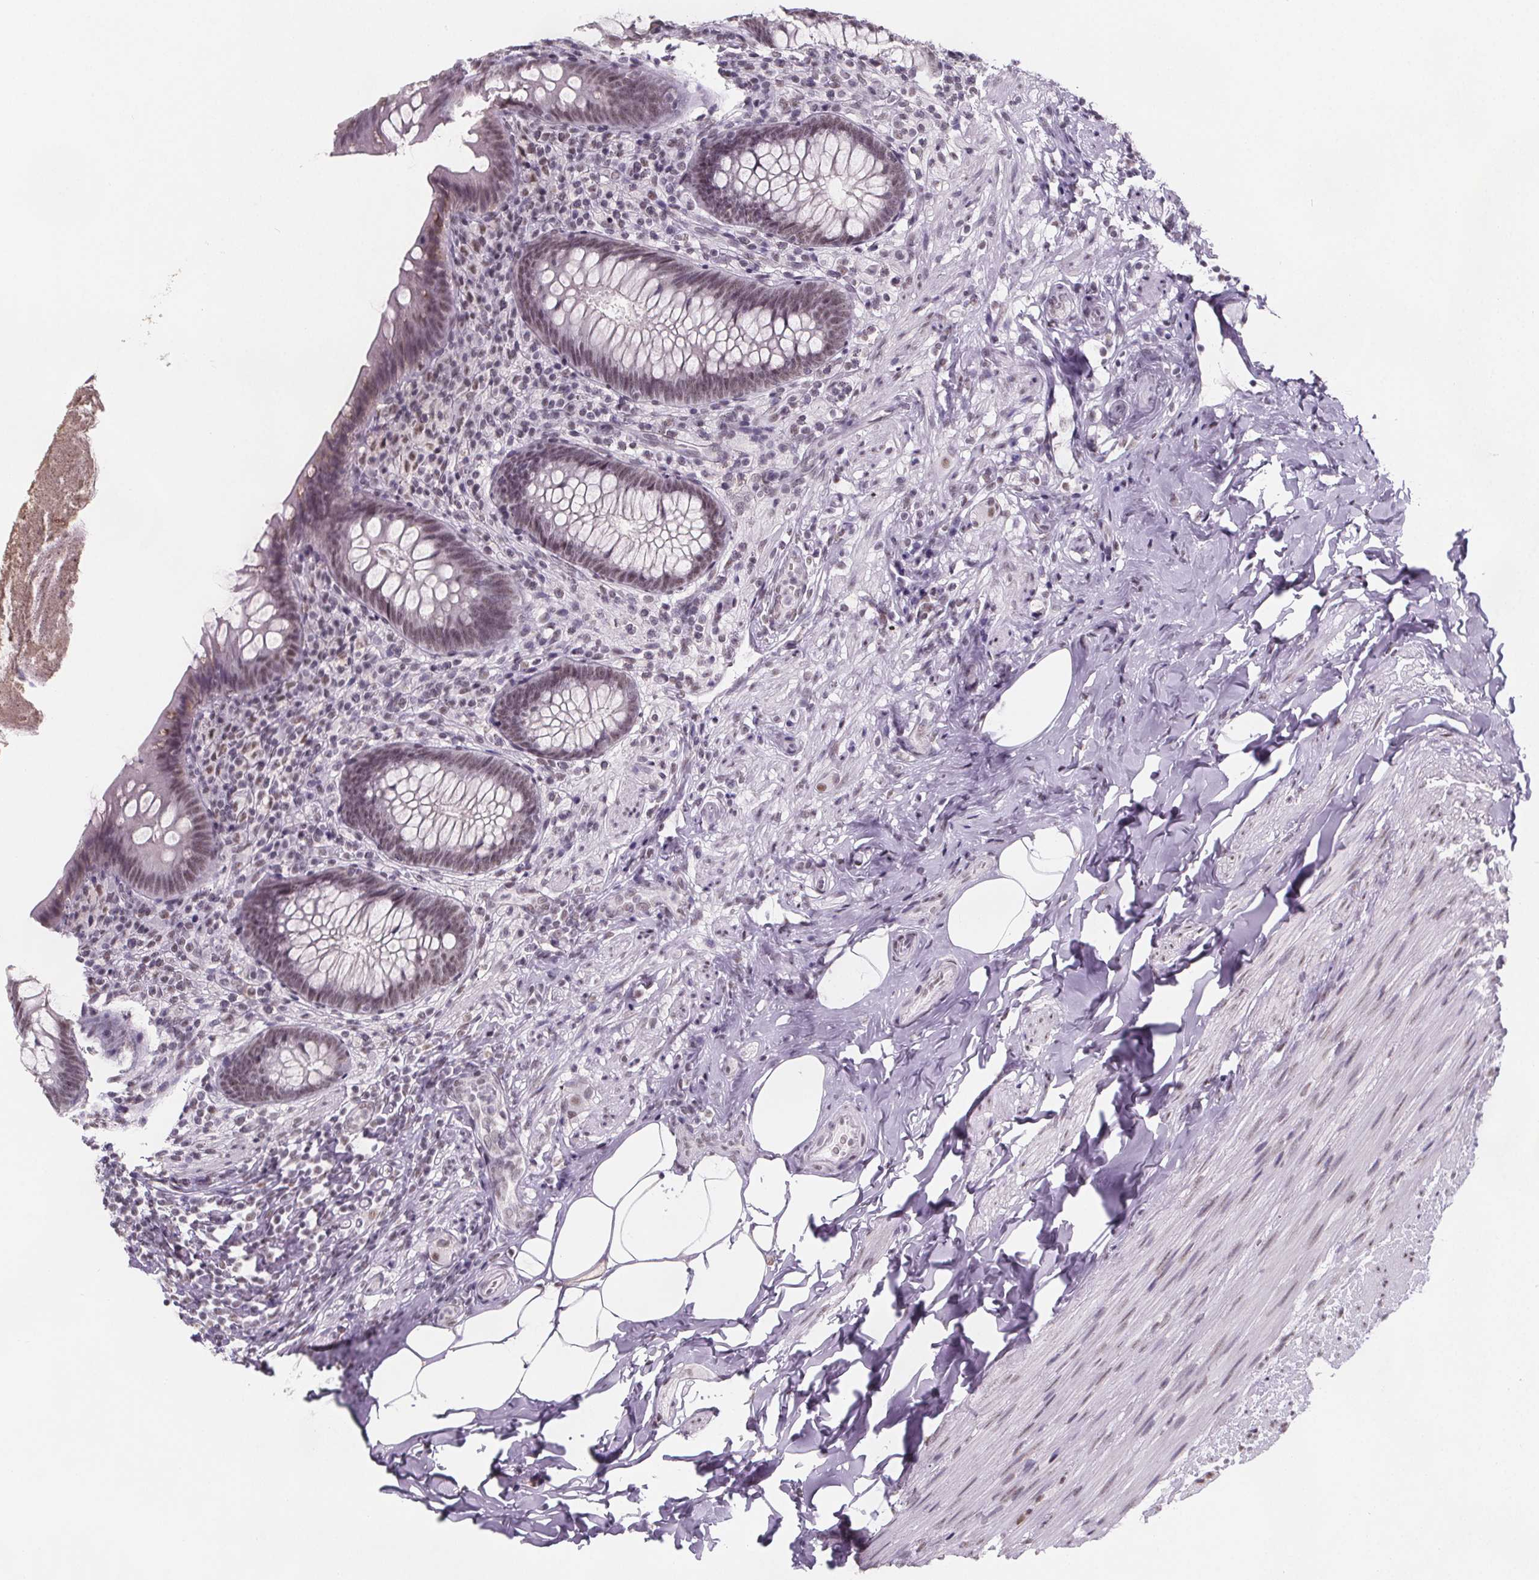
{"staining": {"intensity": "weak", "quantity": ">75%", "location": "nuclear"}, "tissue": "appendix", "cell_type": "Glandular cells", "image_type": "normal", "snomed": [{"axis": "morphology", "description": "Normal tissue, NOS"}, {"axis": "topography", "description": "Appendix"}], "caption": "Glandular cells show low levels of weak nuclear positivity in about >75% of cells in benign appendix.", "gene": "ZNF572", "patient": {"sex": "male", "age": 47}}